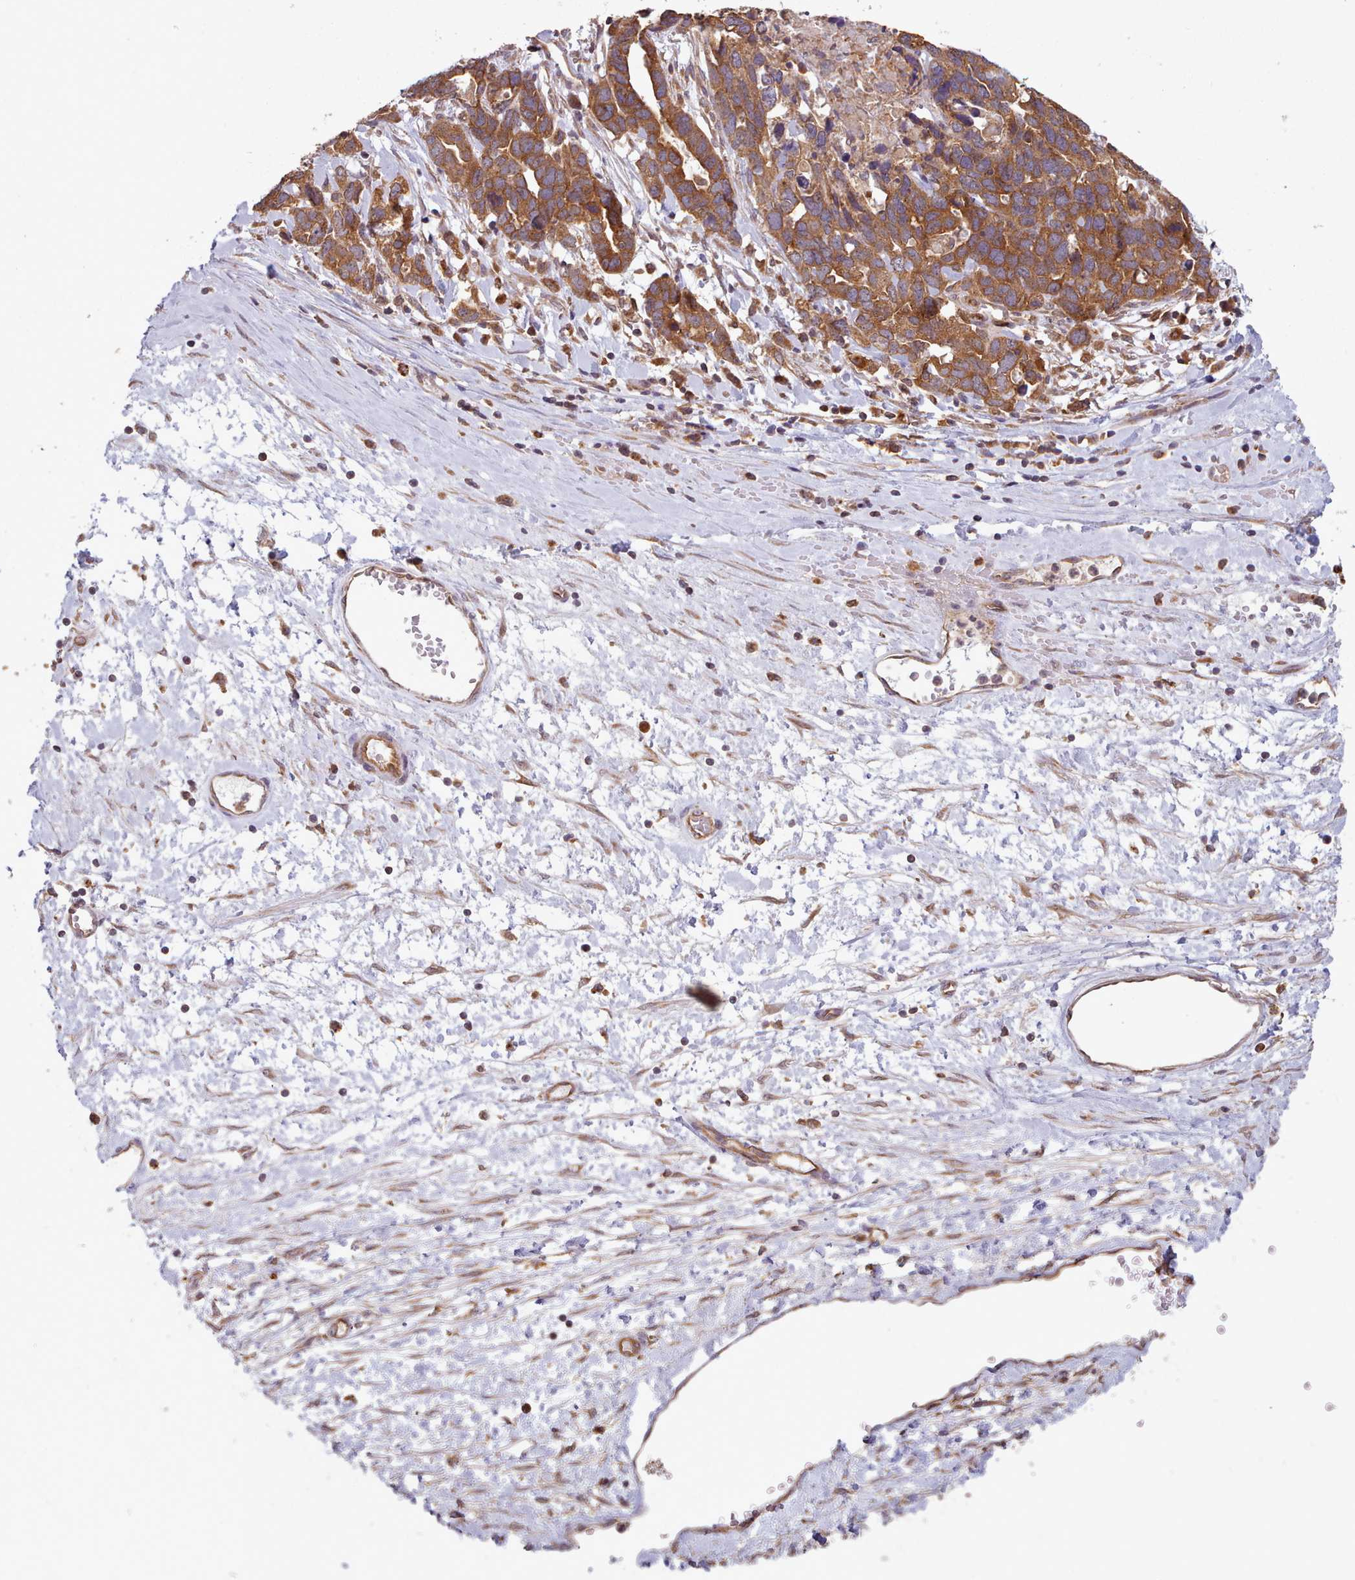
{"staining": {"intensity": "strong", "quantity": ">75%", "location": "cytoplasmic/membranous"}, "tissue": "ovarian cancer", "cell_type": "Tumor cells", "image_type": "cancer", "snomed": [{"axis": "morphology", "description": "Cystadenocarcinoma, serous, NOS"}, {"axis": "topography", "description": "Ovary"}], "caption": "Immunohistochemical staining of human ovarian cancer demonstrates high levels of strong cytoplasmic/membranous staining in approximately >75% of tumor cells. (brown staining indicates protein expression, while blue staining denotes nuclei).", "gene": "CRYBG1", "patient": {"sex": "female", "age": 54}}